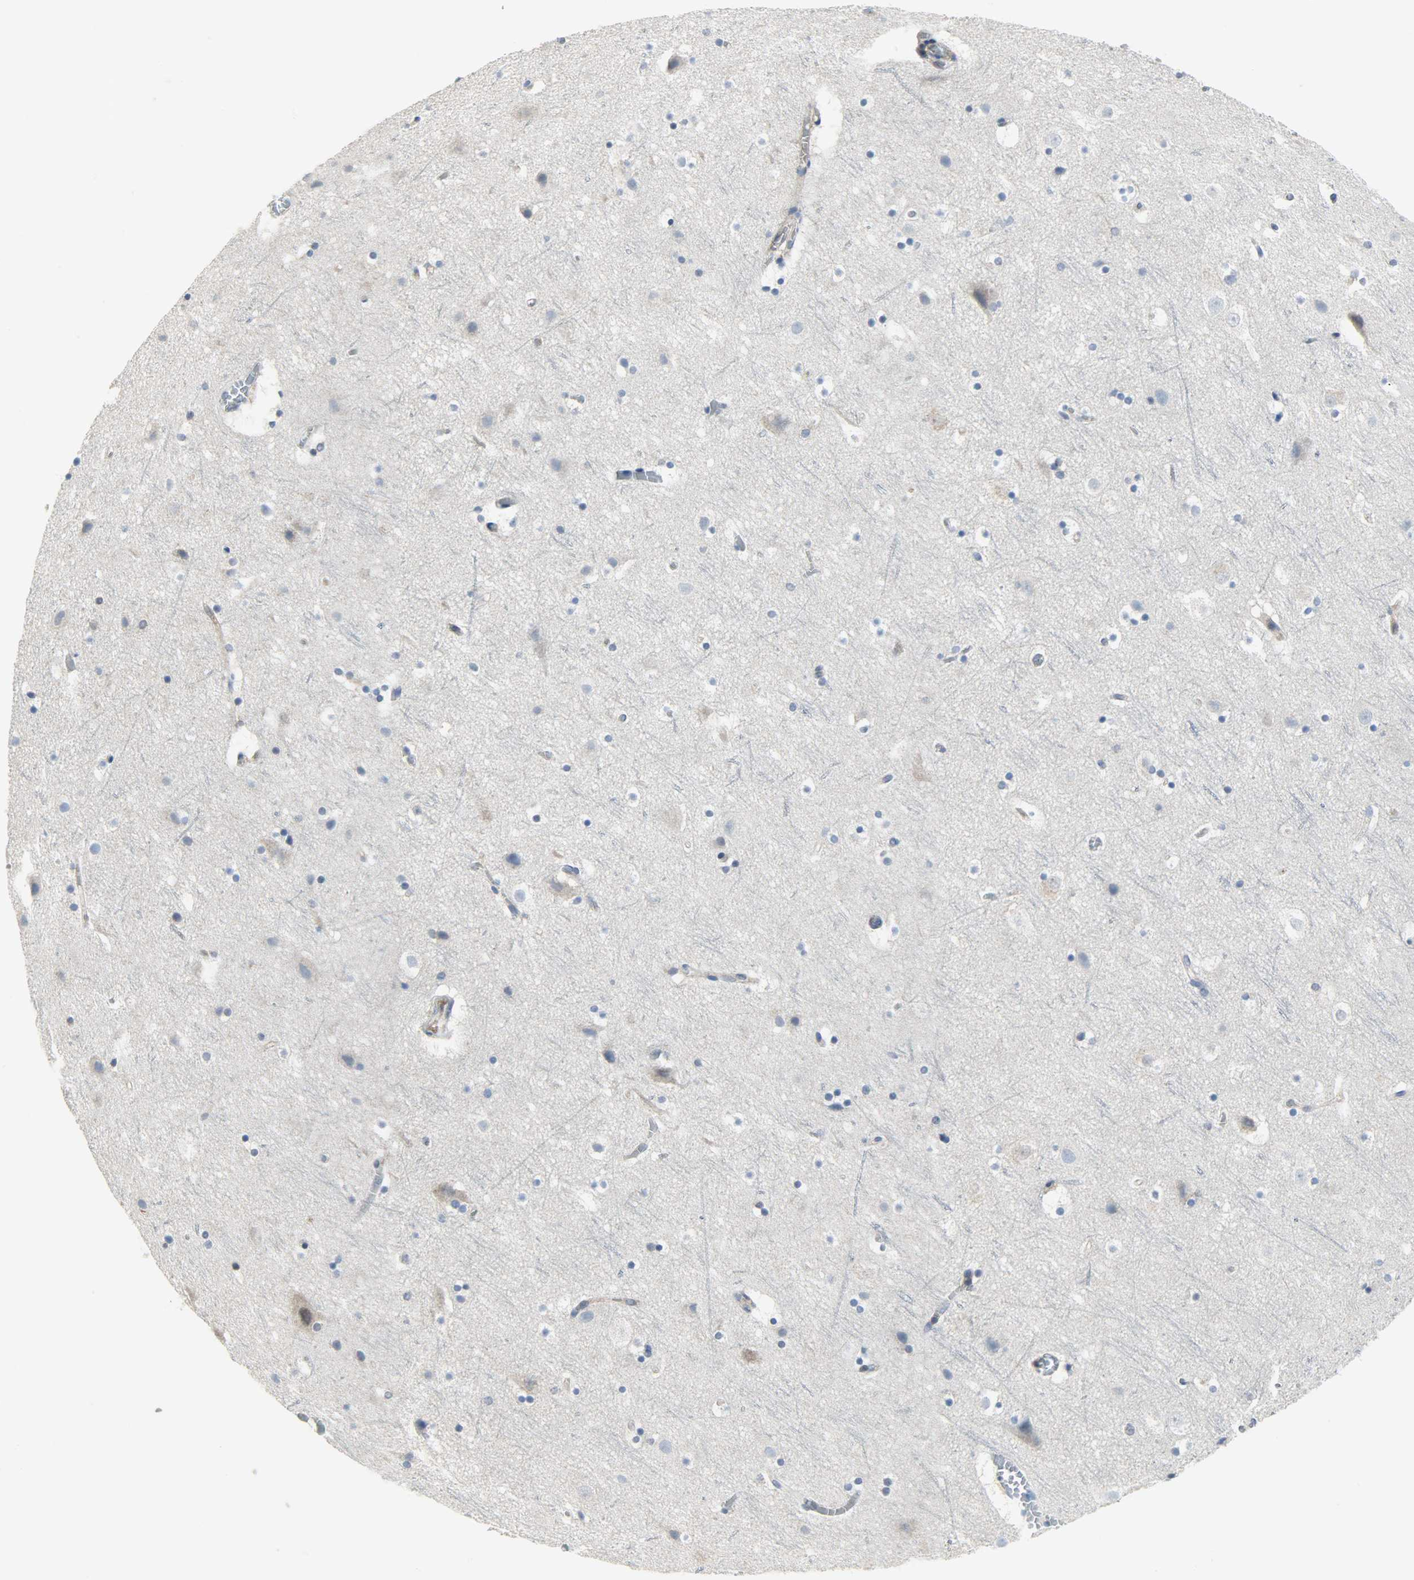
{"staining": {"intensity": "negative", "quantity": "none", "location": "none"}, "tissue": "cerebral cortex", "cell_type": "Endothelial cells", "image_type": "normal", "snomed": [{"axis": "morphology", "description": "Normal tissue, NOS"}, {"axis": "topography", "description": "Cerebral cortex"}], "caption": "Image shows no protein positivity in endothelial cells of normal cerebral cortex.", "gene": "TRIM21", "patient": {"sex": "male", "age": 45}}